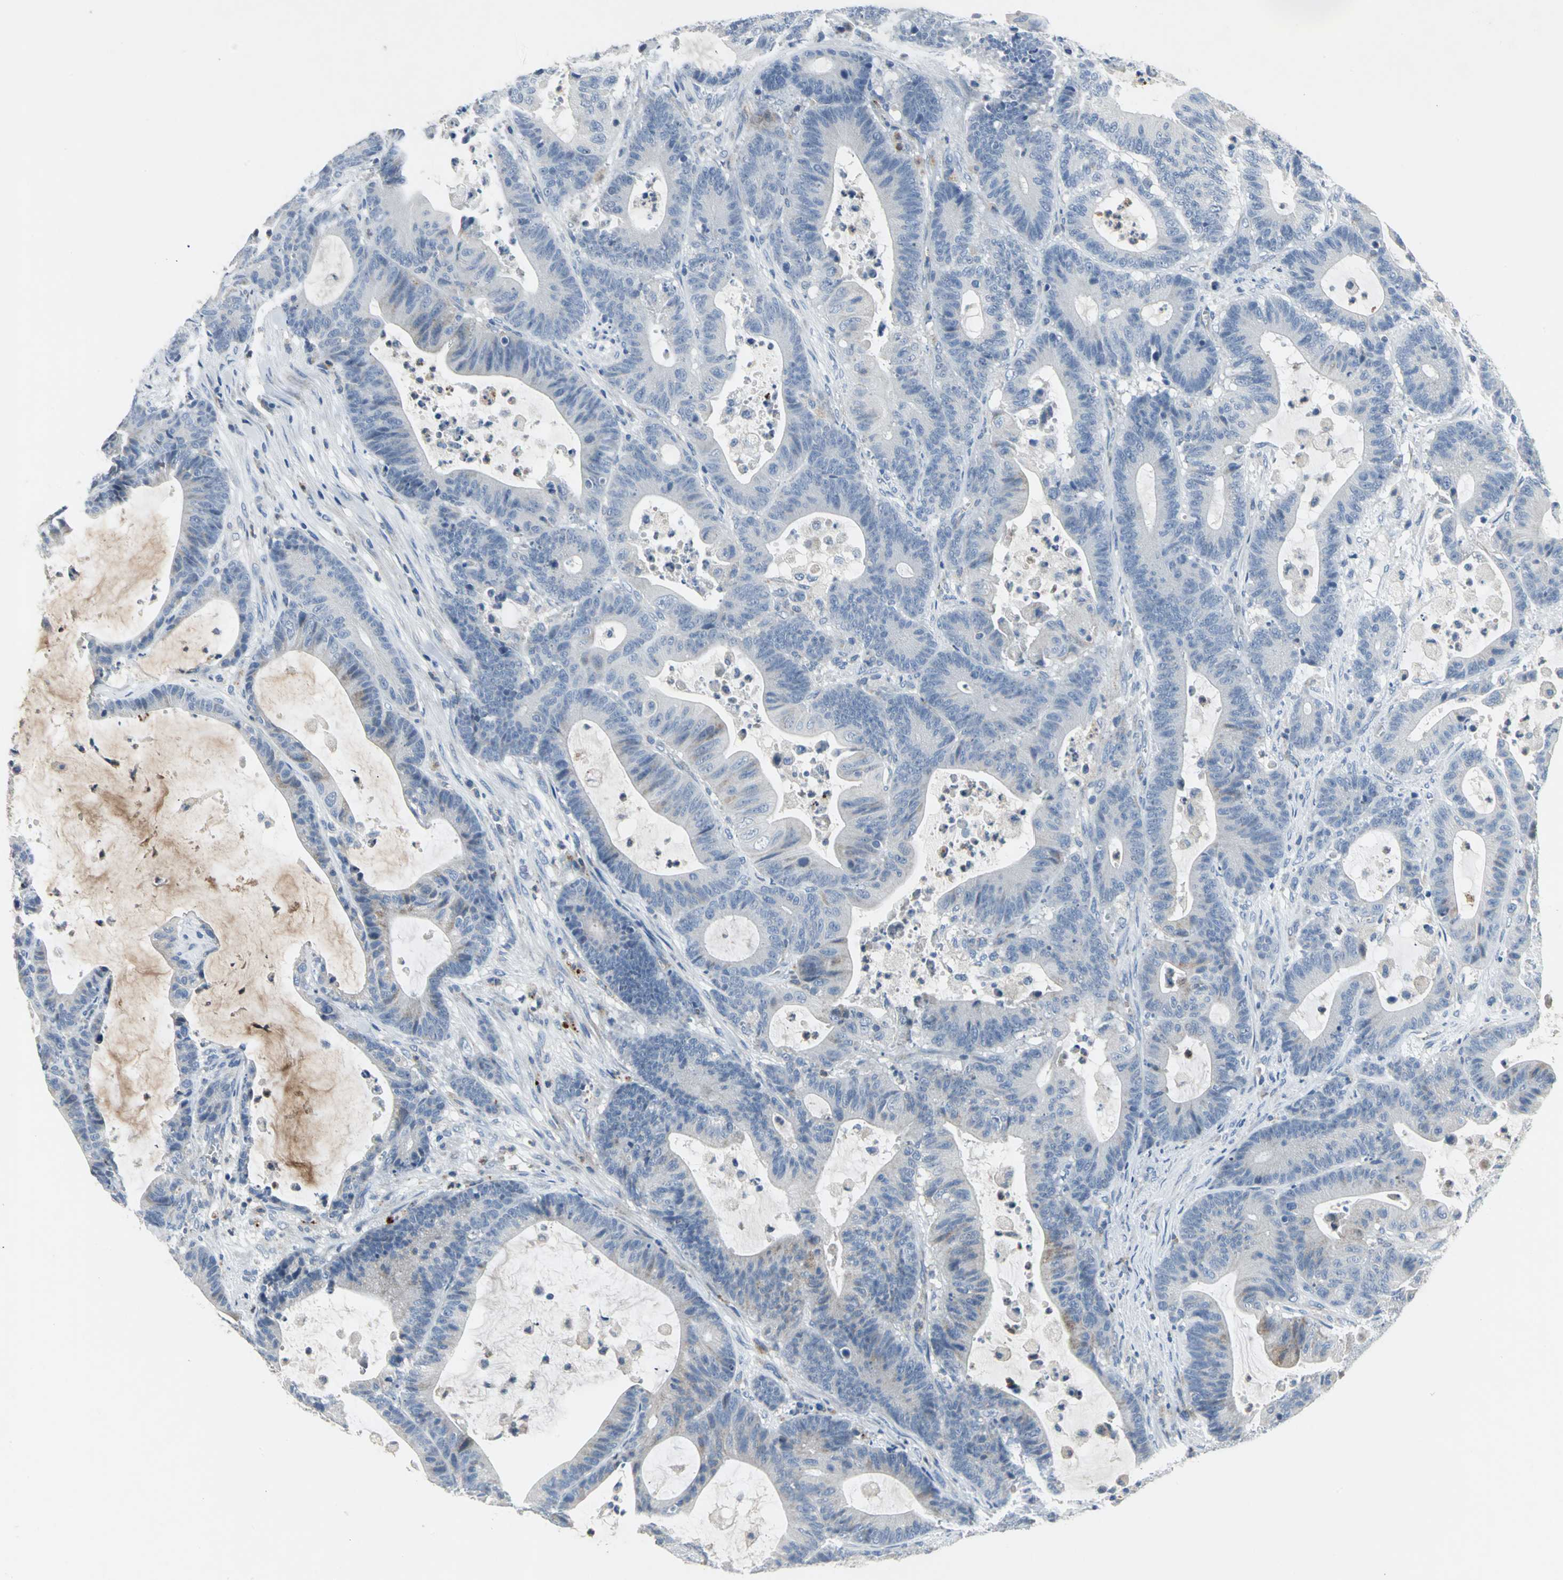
{"staining": {"intensity": "negative", "quantity": "none", "location": "none"}, "tissue": "colorectal cancer", "cell_type": "Tumor cells", "image_type": "cancer", "snomed": [{"axis": "morphology", "description": "Adenocarcinoma, NOS"}, {"axis": "topography", "description": "Colon"}], "caption": "IHC micrograph of human adenocarcinoma (colorectal) stained for a protein (brown), which exhibits no positivity in tumor cells.", "gene": "SPPL2B", "patient": {"sex": "female", "age": 84}}